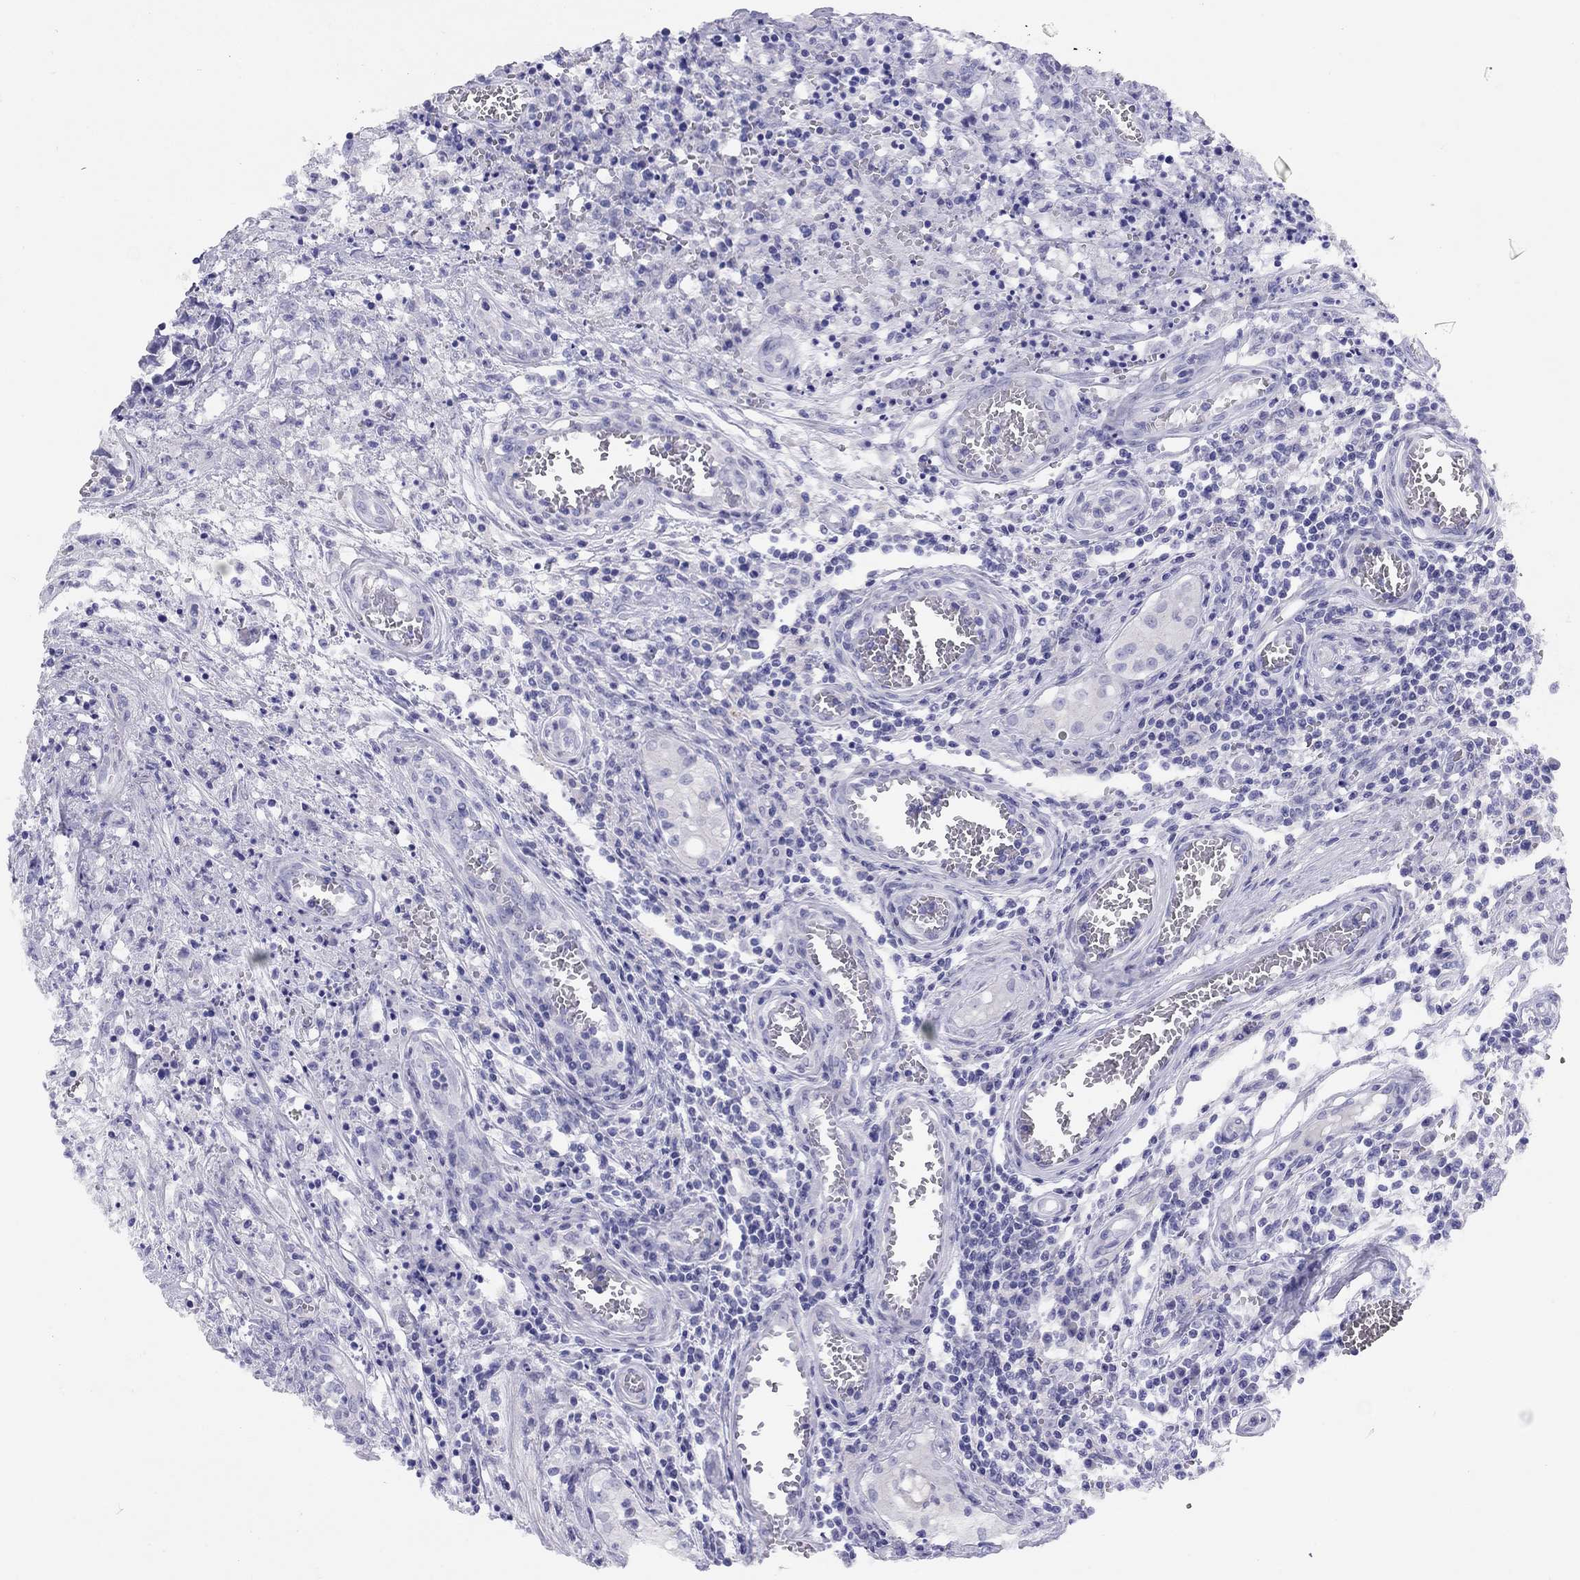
{"staining": {"intensity": "negative", "quantity": "none", "location": "none"}, "tissue": "testis cancer", "cell_type": "Tumor cells", "image_type": "cancer", "snomed": [{"axis": "morphology", "description": "Carcinoma, Embryonal, NOS"}, {"axis": "topography", "description": "Testis"}], "caption": "Photomicrograph shows no protein expression in tumor cells of testis cancer (embryonal carcinoma) tissue. Brightfield microscopy of immunohistochemistry stained with DAB (3,3'-diaminobenzidine) (brown) and hematoxylin (blue), captured at high magnification.", "gene": "LRIT2", "patient": {"sex": "male", "age": 36}}